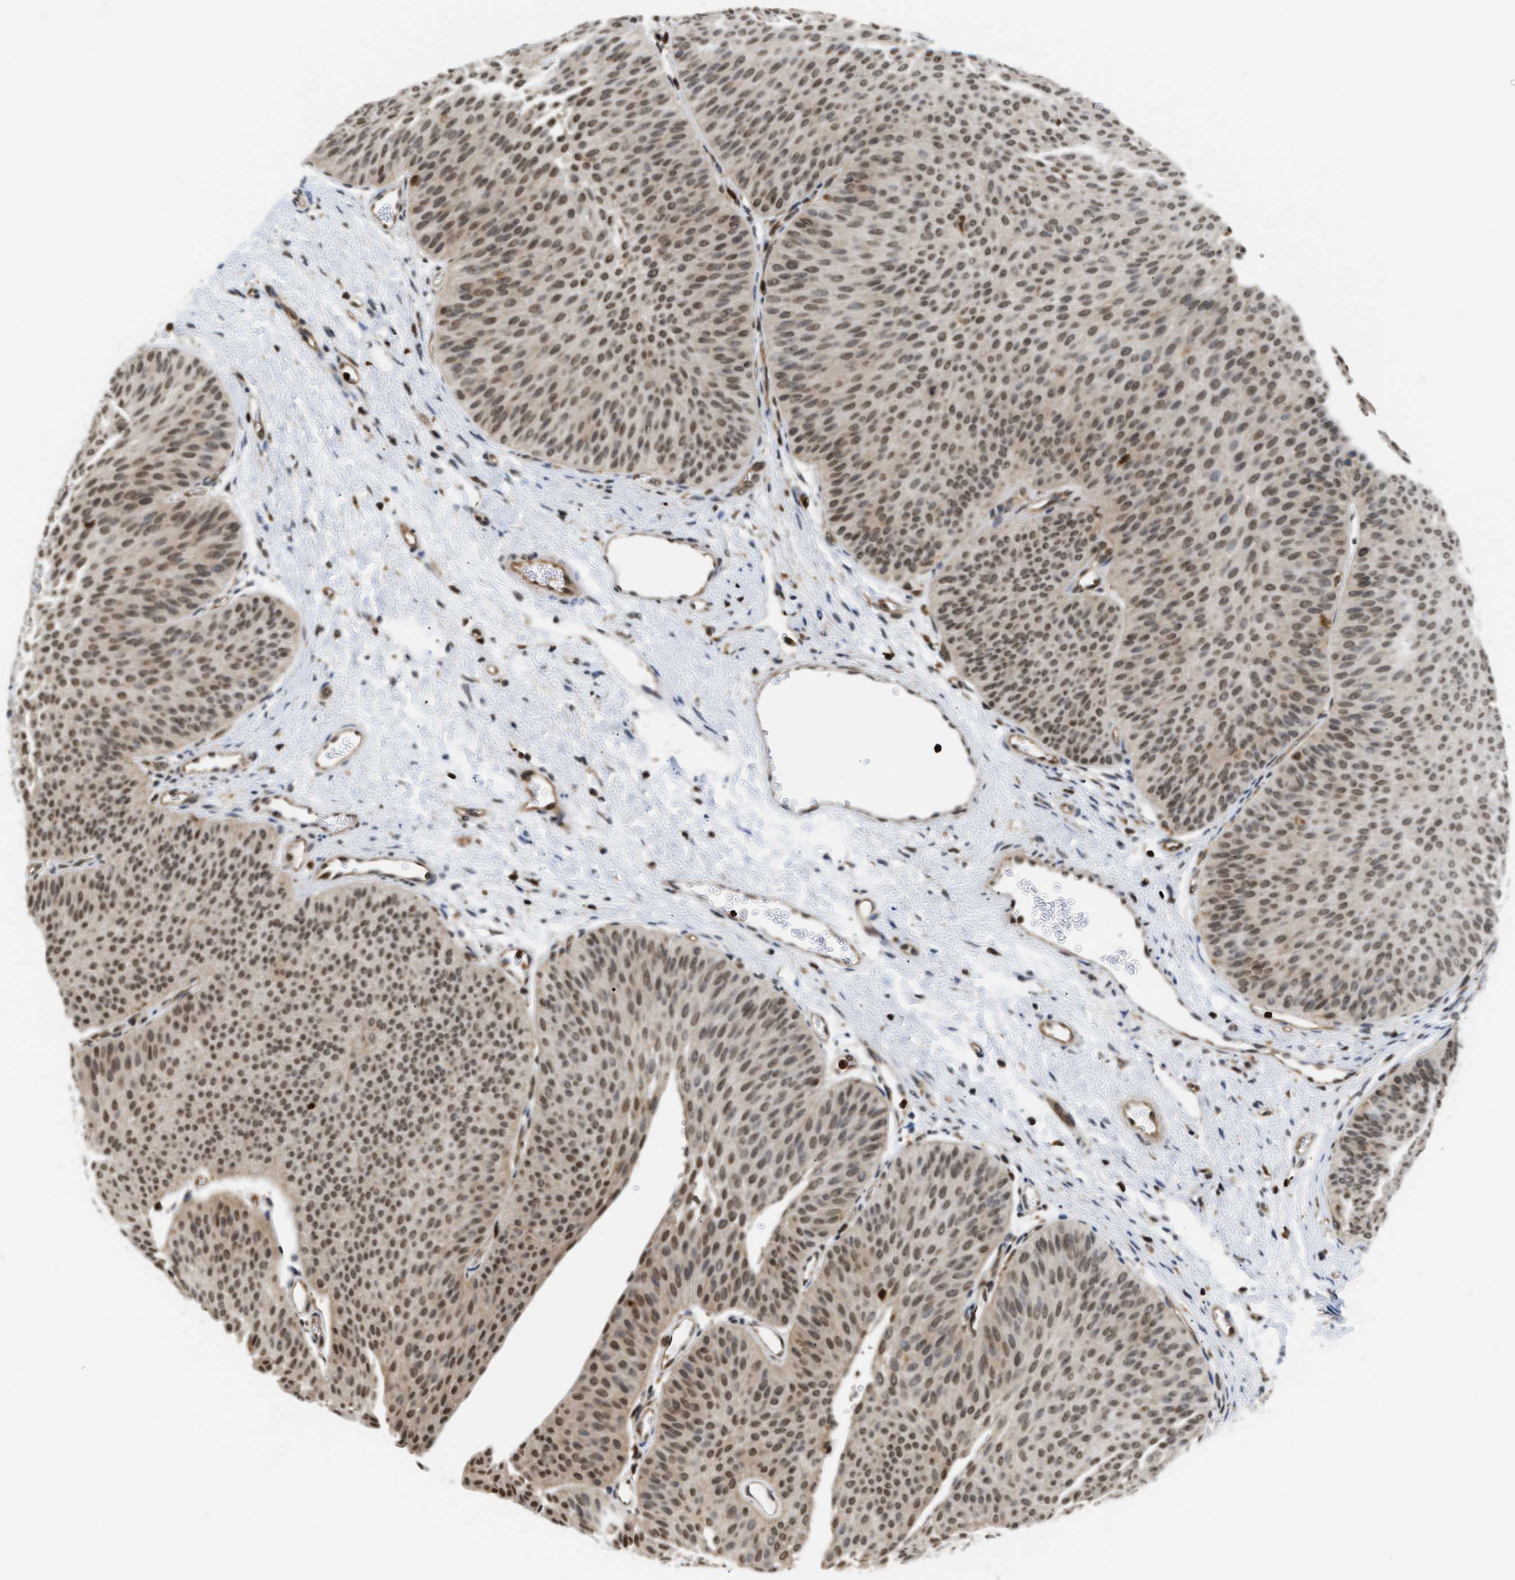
{"staining": {"intensity": "moderate", "quantity": ">75%", "location": "nuclear"}, "tissue": "urothelial cancer", "cell_type": "Tumor cells", "image_type": "cancer", "snomed": [{"axis": "morphology", "description": "Urothelial carcinoma, Low grade"}, {"axis": "topography", "description": "Urinary bladder"}], "caption": "Immunohistochemical staining of human low-grade urothelial carcinoma displays moderate nuclear protein positivity in about >75% of tumor cells. The protein is shown in brown color, while the nuclei are stained blue.", "gene": "STK10", "patient": {"sex": "female", "age": 60}}